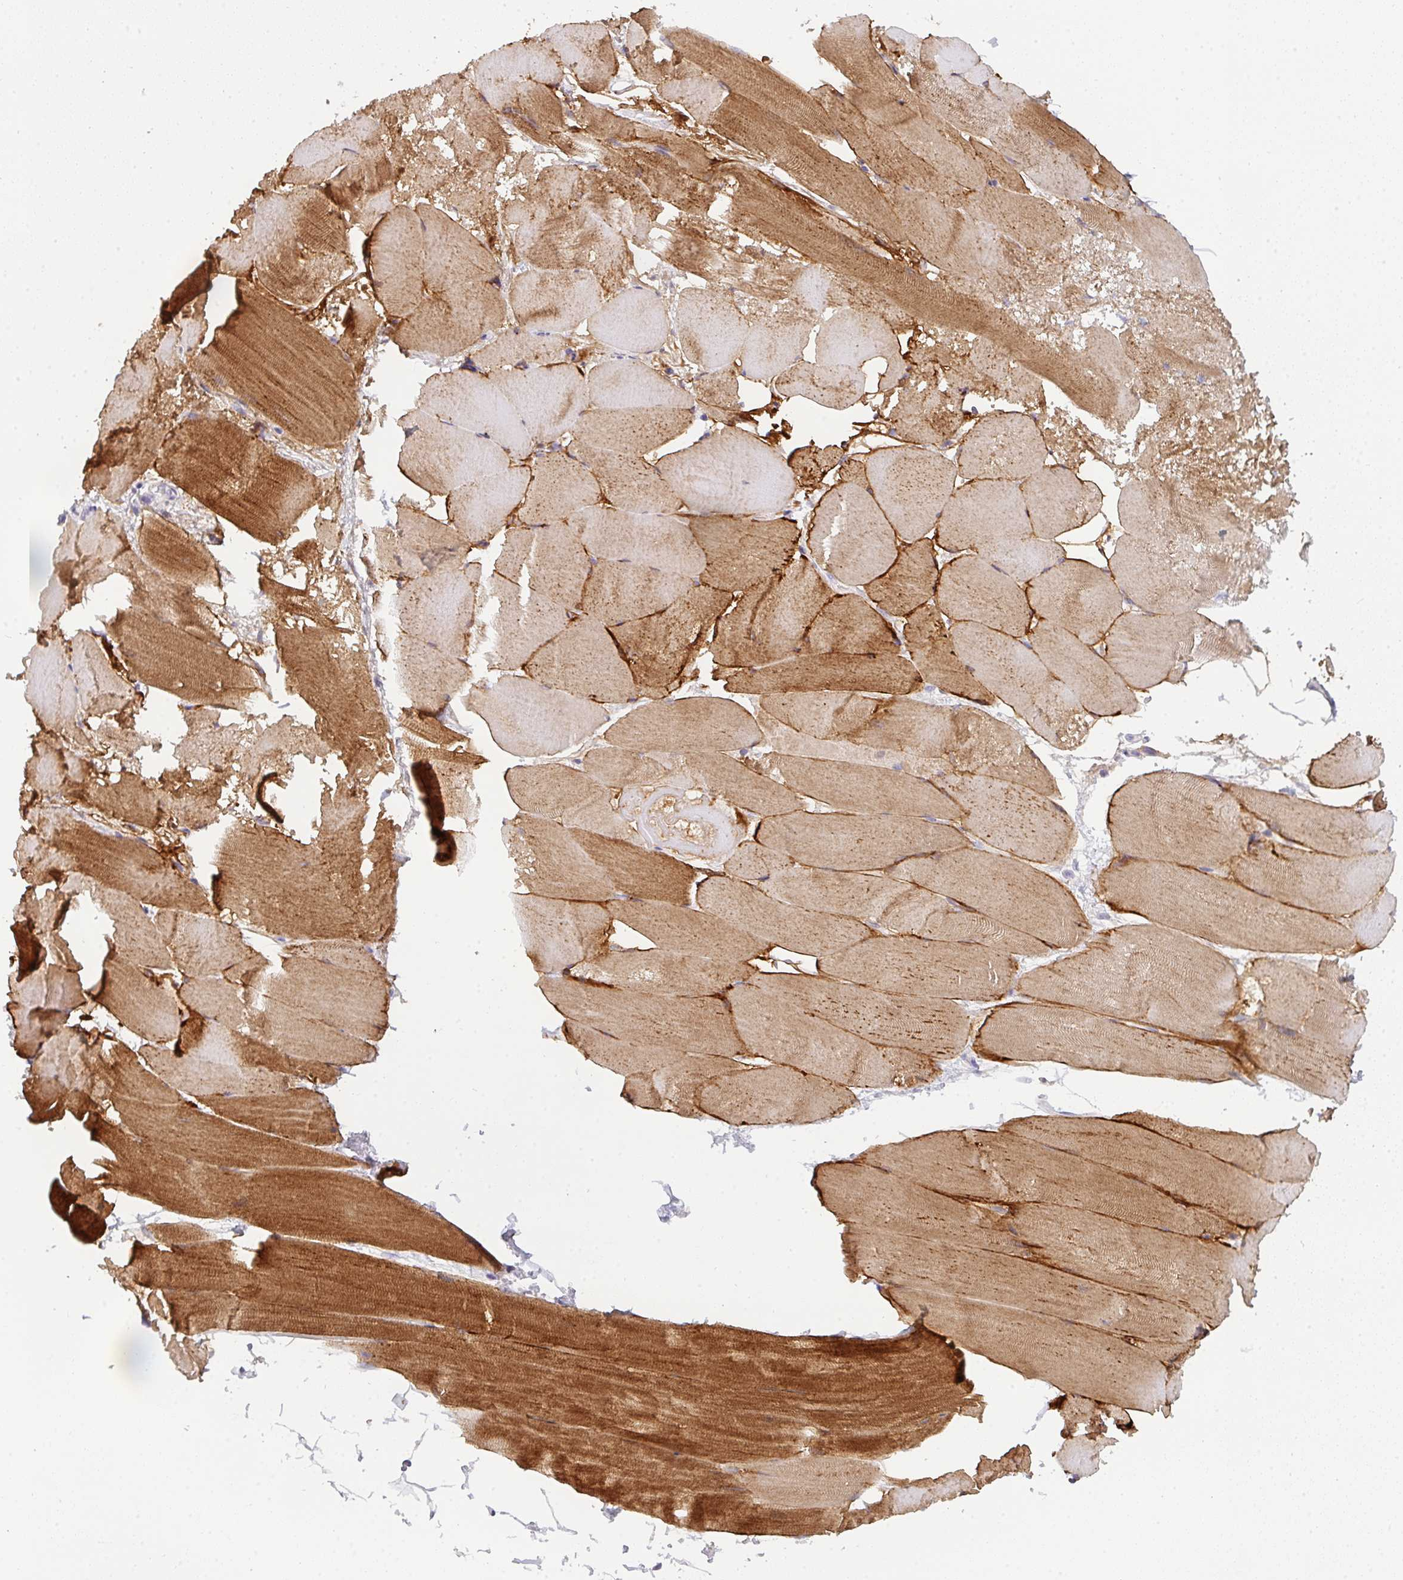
{"staining": {"intensity": "strong", "quantity": "25%-75%", "location": "cytoplasmic/membranous"}, "tissue": "skeletal muscle", "cell_type": "Myocytes", "image_type": "normal", "snomed": [{"axis": "morphology", "description": "Normal tissue, NOS"}, {"axis": "topography", "description": "Skeletal muscle"}], "caption": "Benign skeletal muscle exhibits strong cytoplasmic/membranous staining in approximately 25%-75% of myocytes.", "gene": "CACNA1S", "patient": {"sex": "female", "age": 64}}